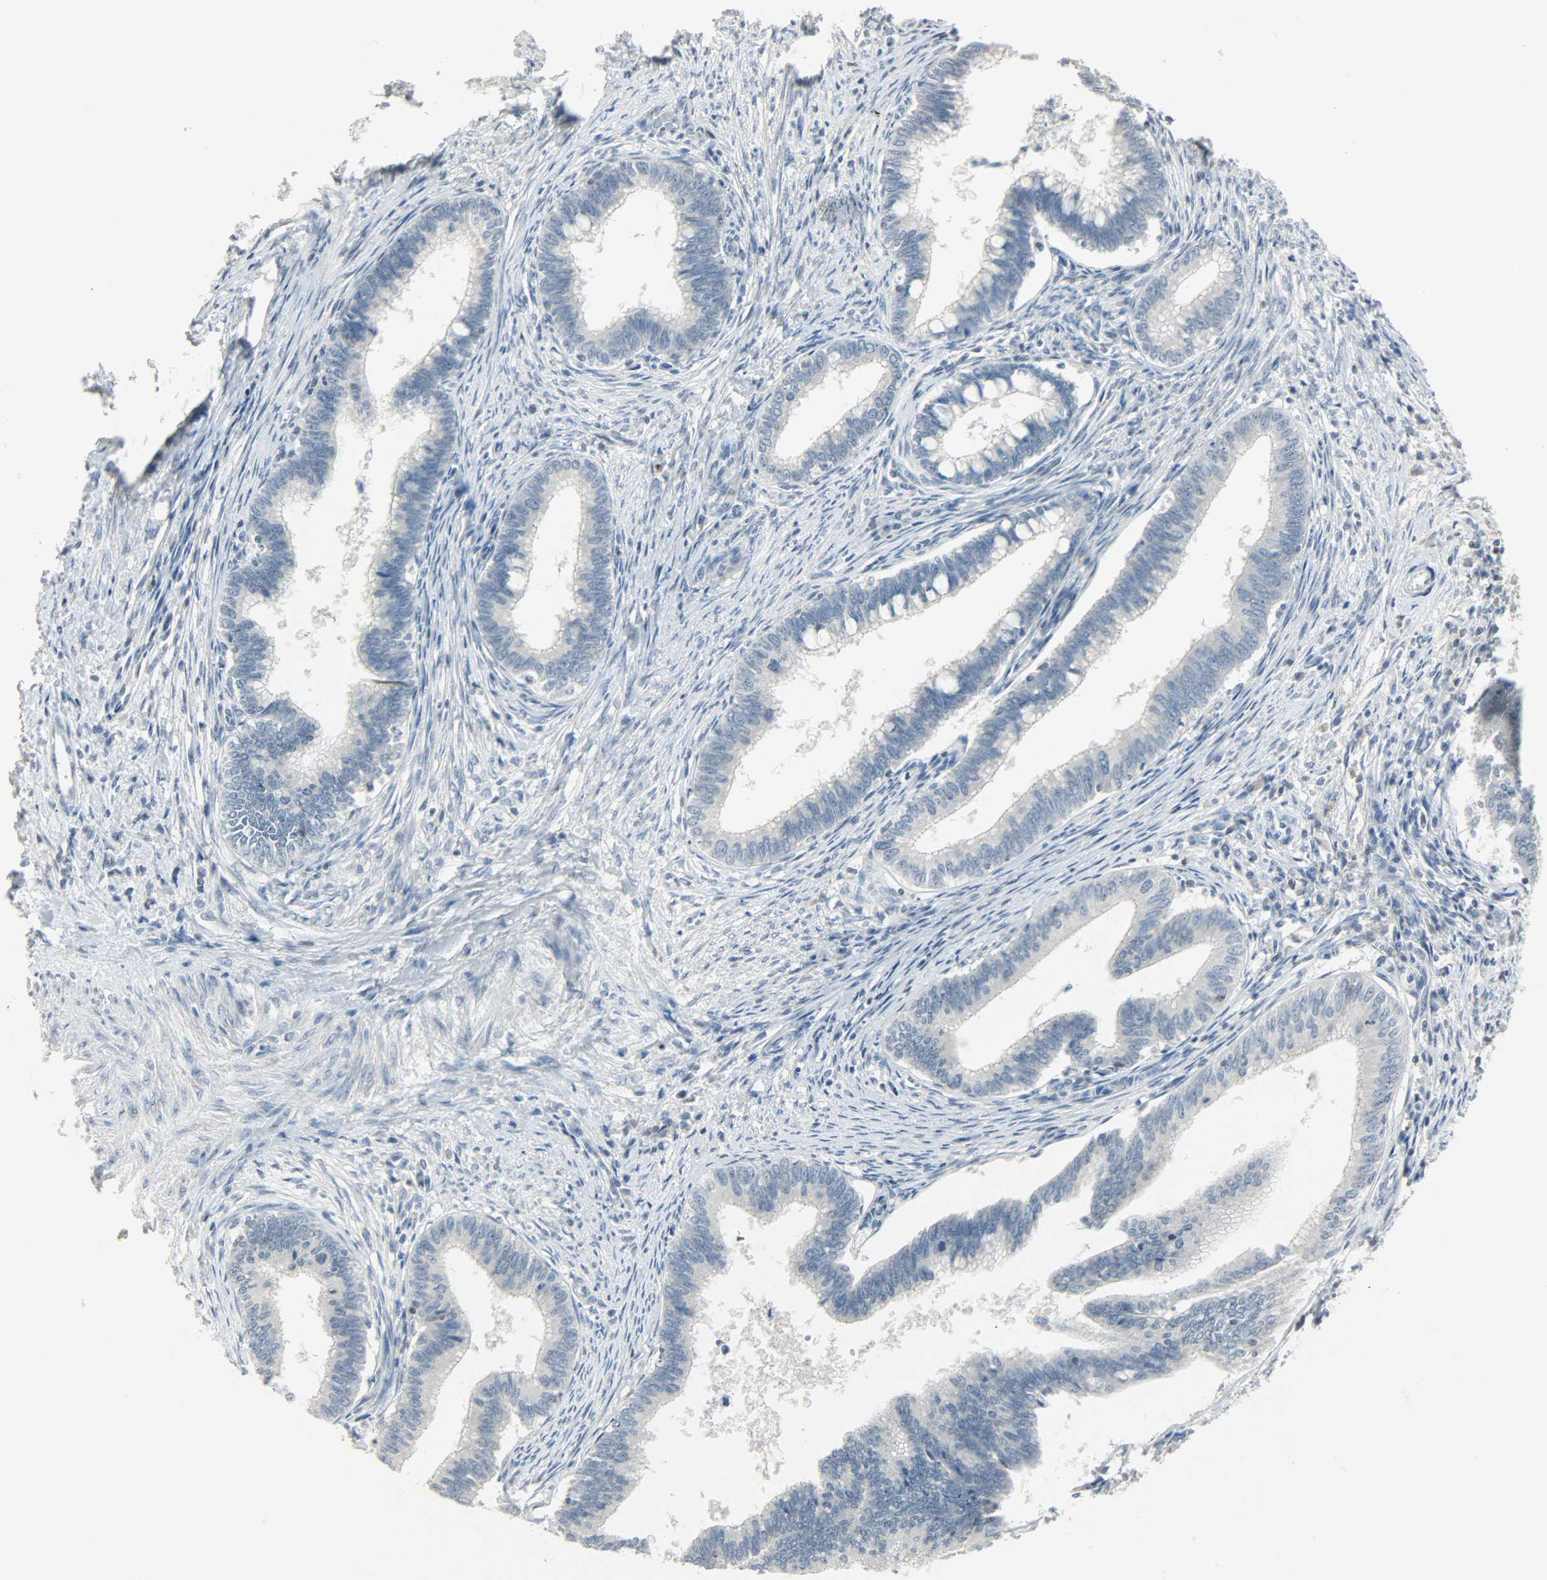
{"staining": {"intensity": "negative", "quantity": "none", "location": "none"}, "tissue": "cervical cancer", "cell_type": "Tumor cells", "image_type": "cancer", "snomed": [{"axis": "morphology", "description": "Adenocarcinoma, NOS"}, {"axis": "topography", "description": "Cervix"}], "caption": "This photomicrograph is of adenocarcinoma (cervical) stained with immunohistochemistry (IHC) to label a protein in brown with the nuclei are counter-stained blue. There is no staining in tumor cells.", "gene": "CAMK4", "patient": {"sex": "female", "age": 36}}